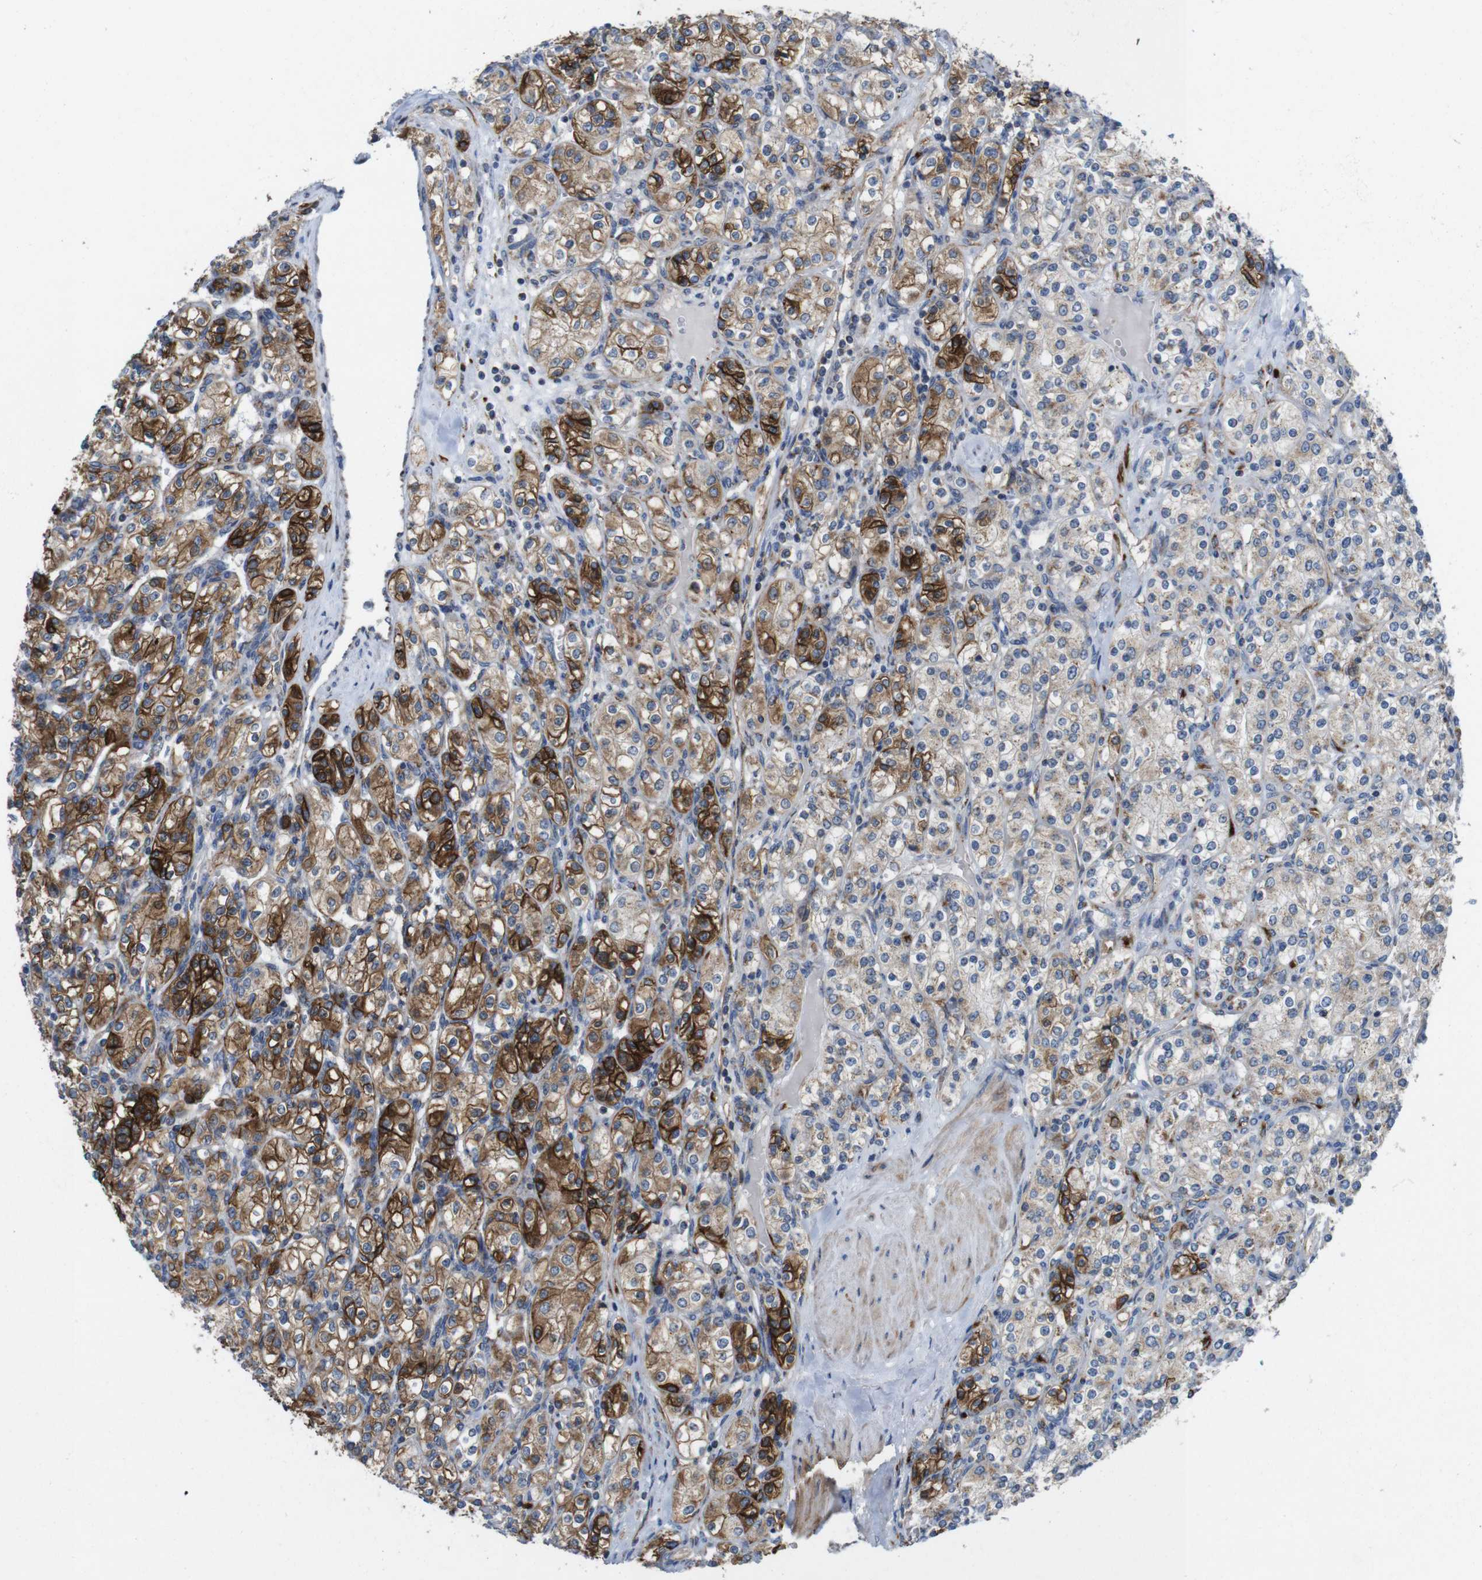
{"staining": {"intensity": "strong", "quantity": "25%-75%", "location": "cytoplasmic/membranous"}, "tissue": "renal cancer", "cell_type": "Tumor cells", "image_type": "cancer", "snomed": [{"axis": "morphology", "description": "Adenocarcinoma, NOS"}, {"axis": "topography", "description": "Kidney"}], "caption": "Strong cytoplasmic/membranous positivity for a protein is seen in about 25%-75% of tumor cells of renal cancer (adenocarcinoma) using immunohistochemistry.", "gene": "EFCAB14", "patient": {"sex": "male", "age": 77}}